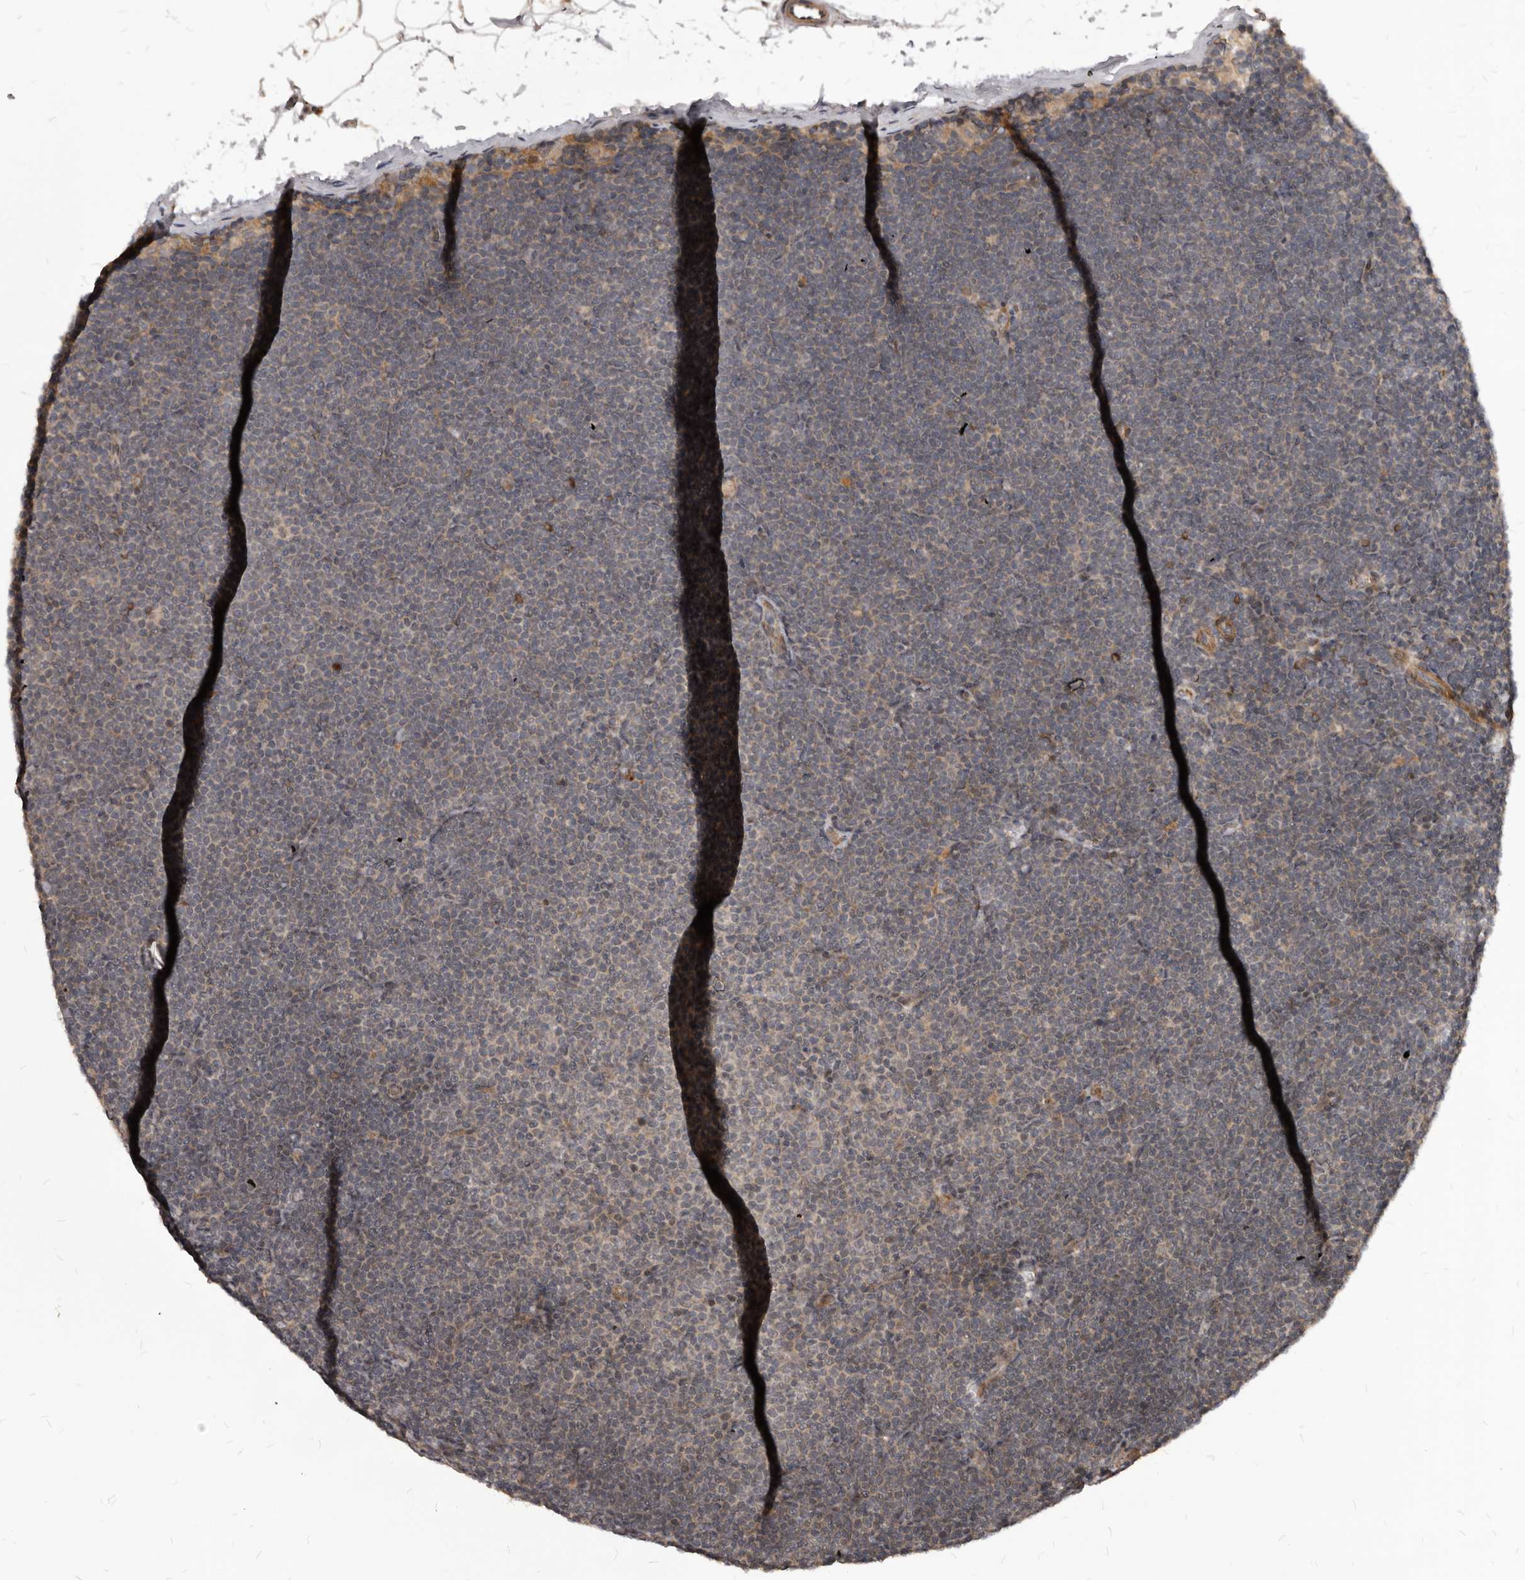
{"staining": {"intensity": "weak", "quantity": "25%-75%", "location": "cytoplasmic/membranous"}, "tissue": "lymphoma", "cell_type": "Tumor cells", "image_type": "cancer", "snomed": [{"axis": "morphology", "description": "Malignant lymphoma, non-Hodgkin's type, Low grade"}, {"axis": "topography", "description": "Lymph node"}], "caption": "Malignant lymphoma, non-Hodgkin's type (low-grade) stained with a protein marker shows weak staining in tumor cells.", "gene": "GABPB2", "patient": {"sex": "female", "age": 53}}